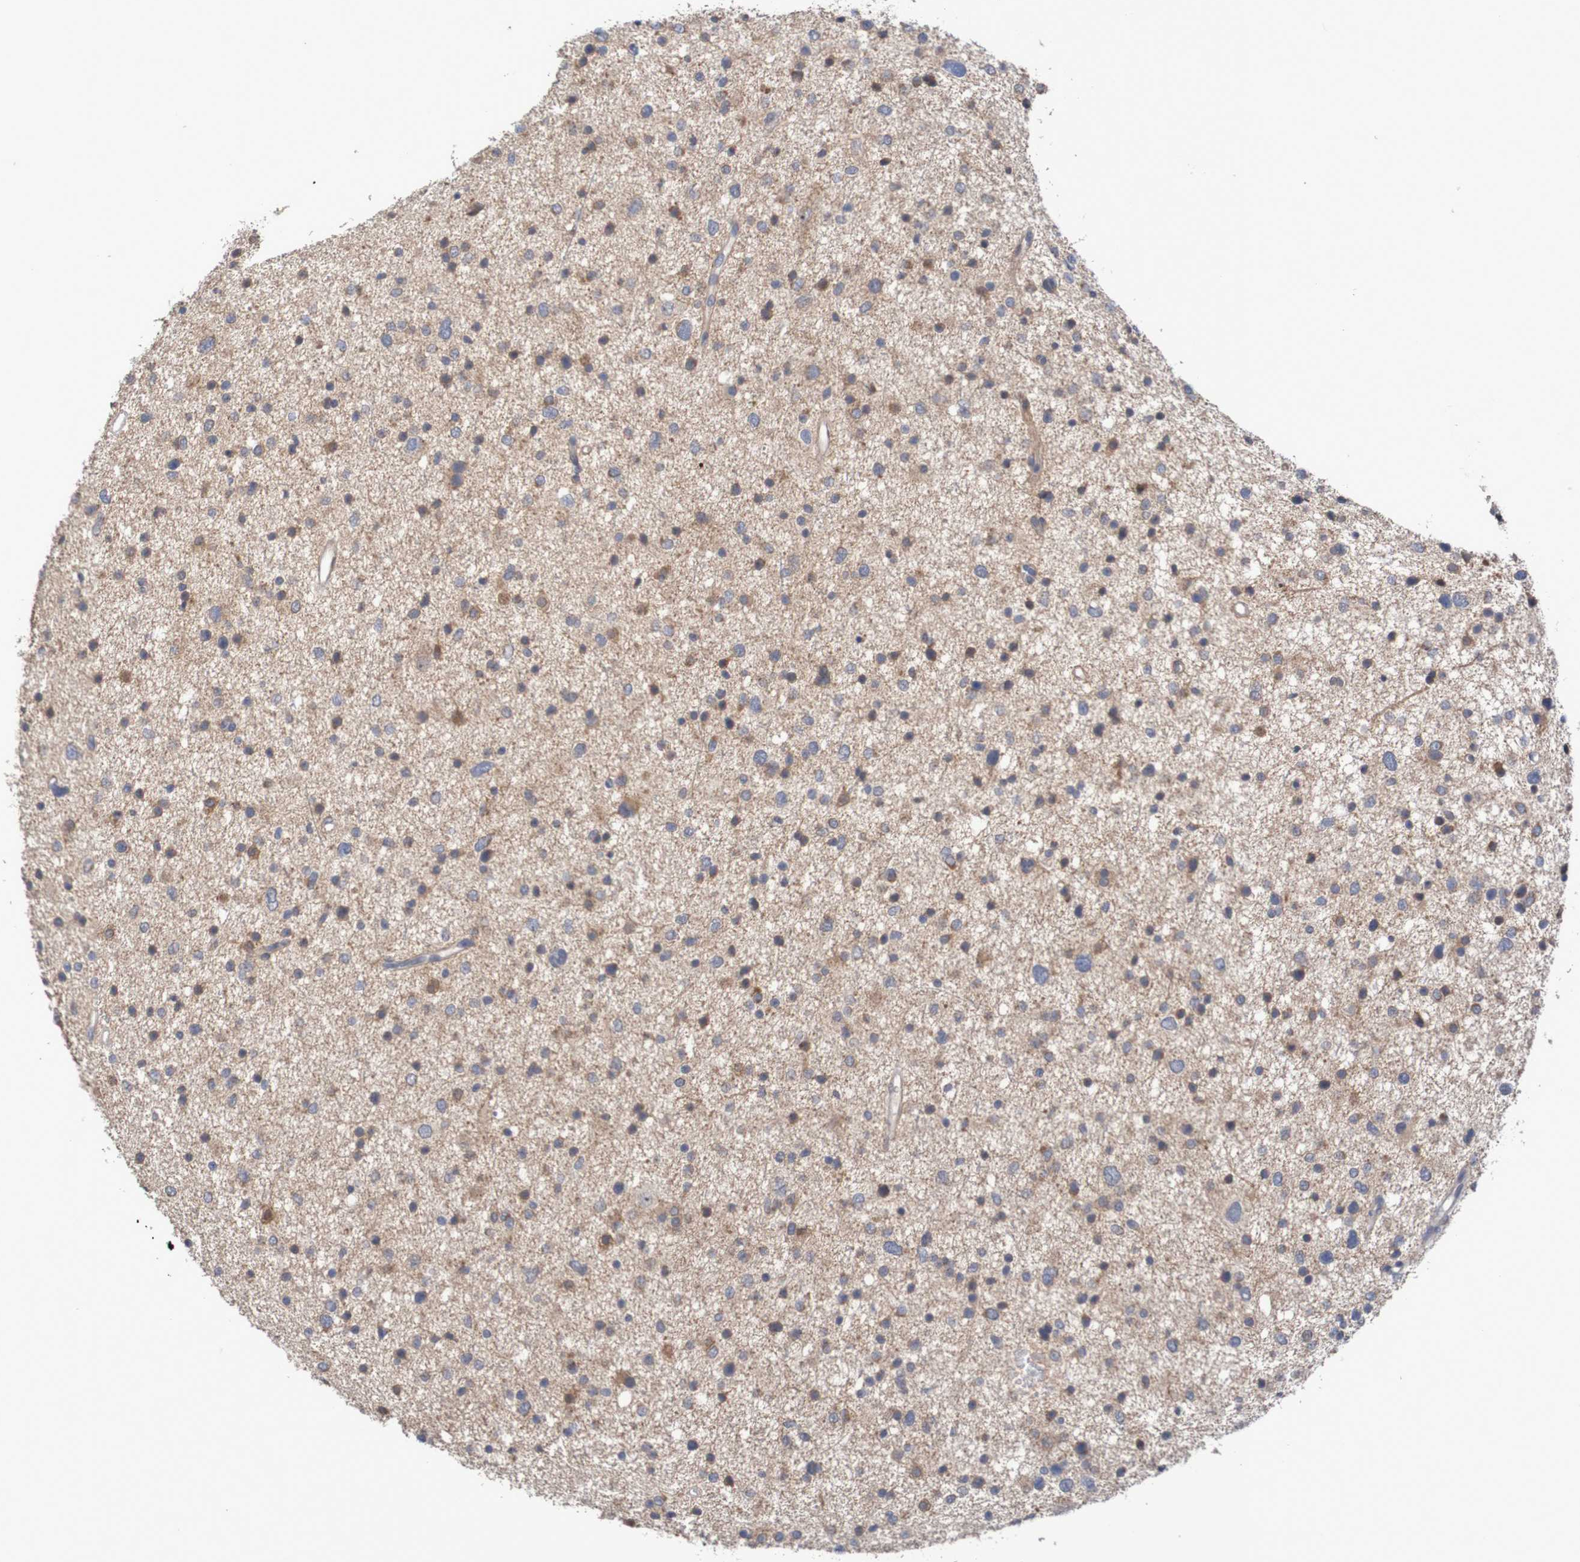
{"staining": {"intensity": "moderate", "quantity": "25%-75%", "location": "cytoplasmic/membranous"}, "tissue": "glioma", "cell_type": "Tumor cells", "image_type": "cancer", "snomed": [{"axis": "morphology", "description": "Glioma, malignant, Low grade"}, {"axis": "topography", "description": "Brain"}], "caption": "About 25%-75% of tumor cells in glioma demonstrate moderate cytoplasmic/membranous protein positivity as visualized by brown immunohistochemical staining.", "gene": "C3orf18", "patient": {"sex": "female", "age": 37}}